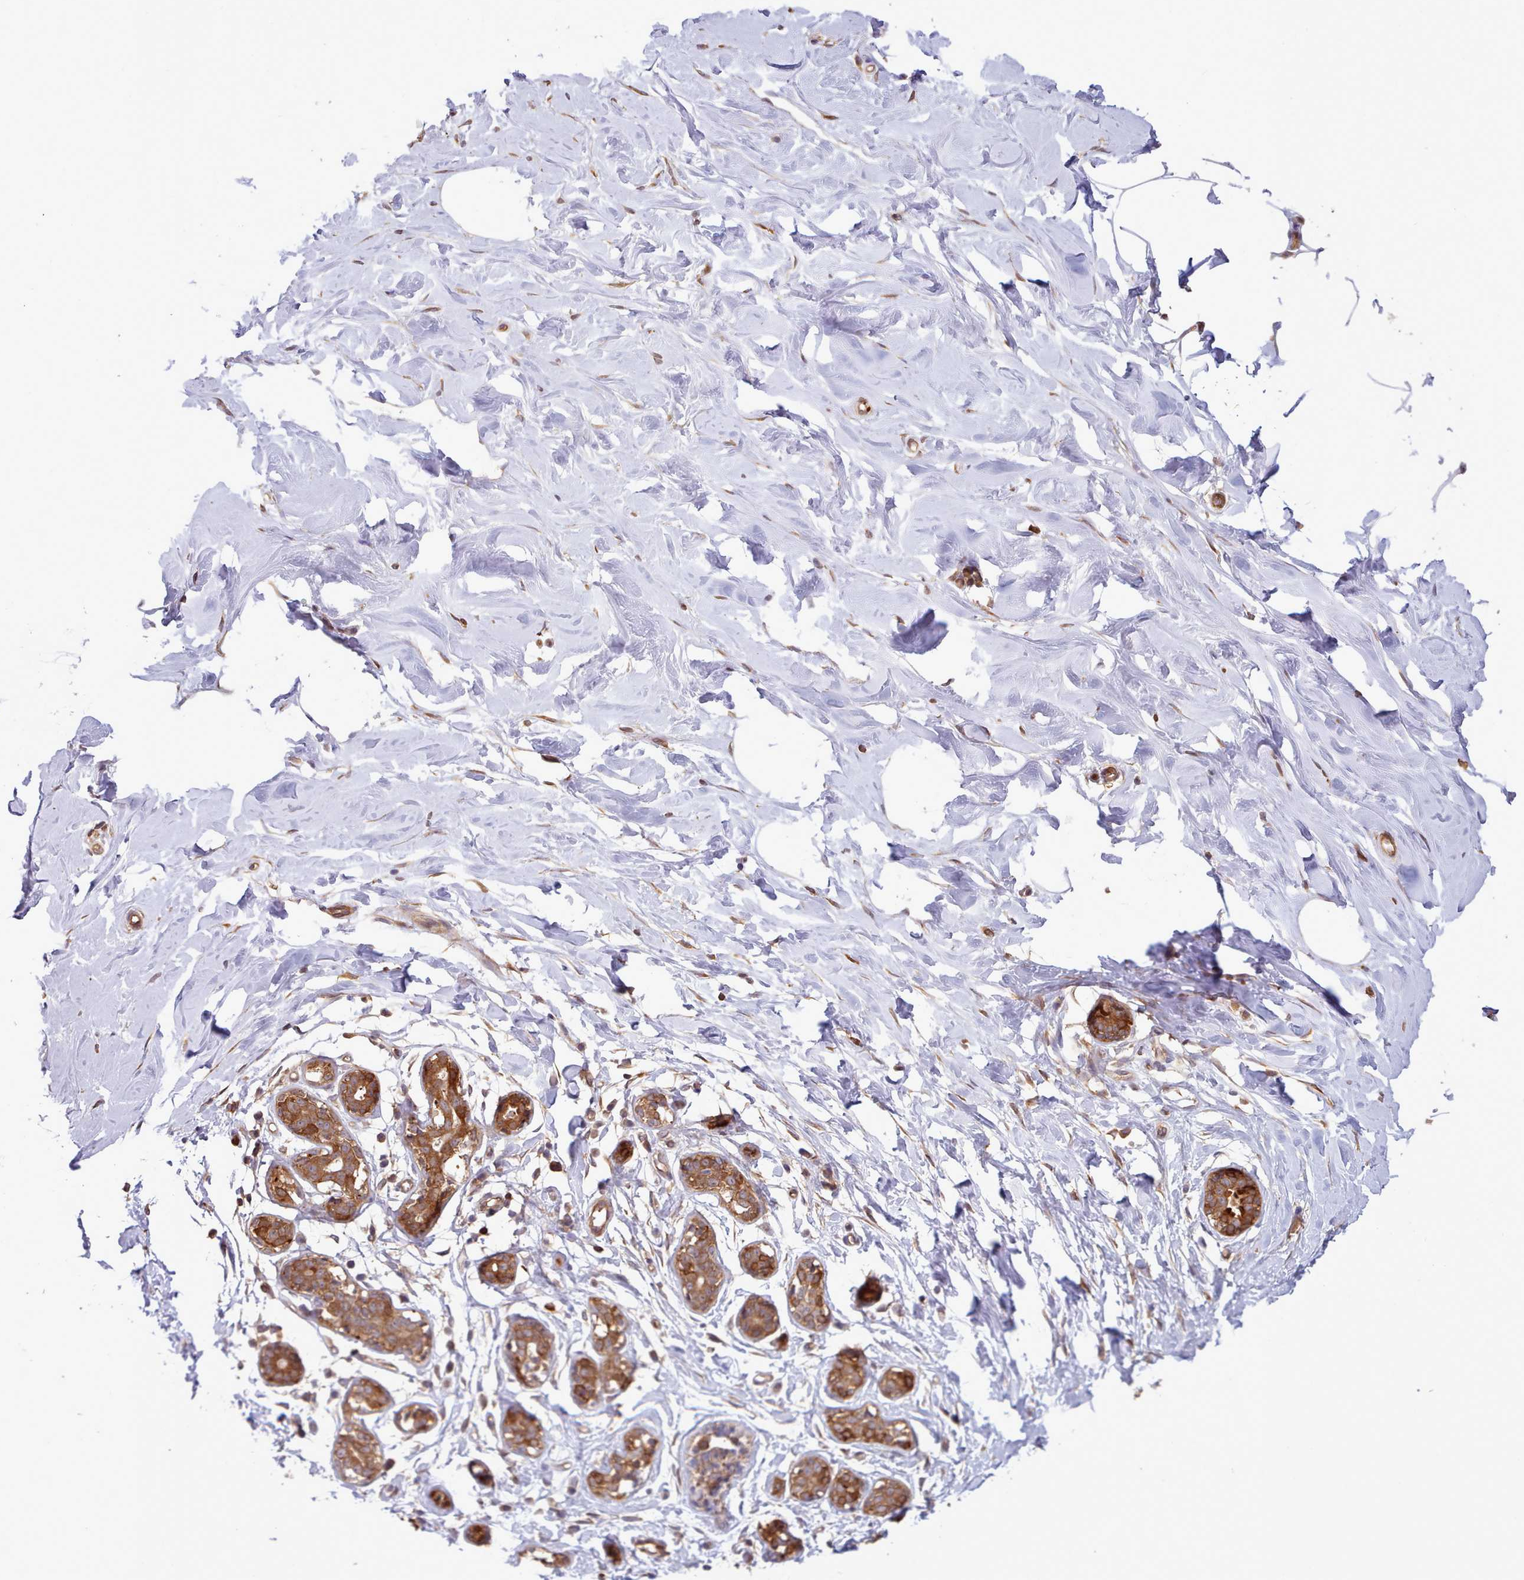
{"staining": {"intensity": "negative", "quantity": "none", "location": "none"}, "tissue": "breast", "cell_type": "Adipocytes", "image_type": "normal", "snomed": [{"axis": "morphology", "description": "Normal tissue, NOS"}, {"axis": "topography", "description": "Breast"}], "caption": "Adipocytes show no significant expression in benign breast. (Immunohistochemistry (ihc), brightfield microscopy, high magnification).", "gene": "SLC4A9", "patient": {"sex": "female", "age": 27}}